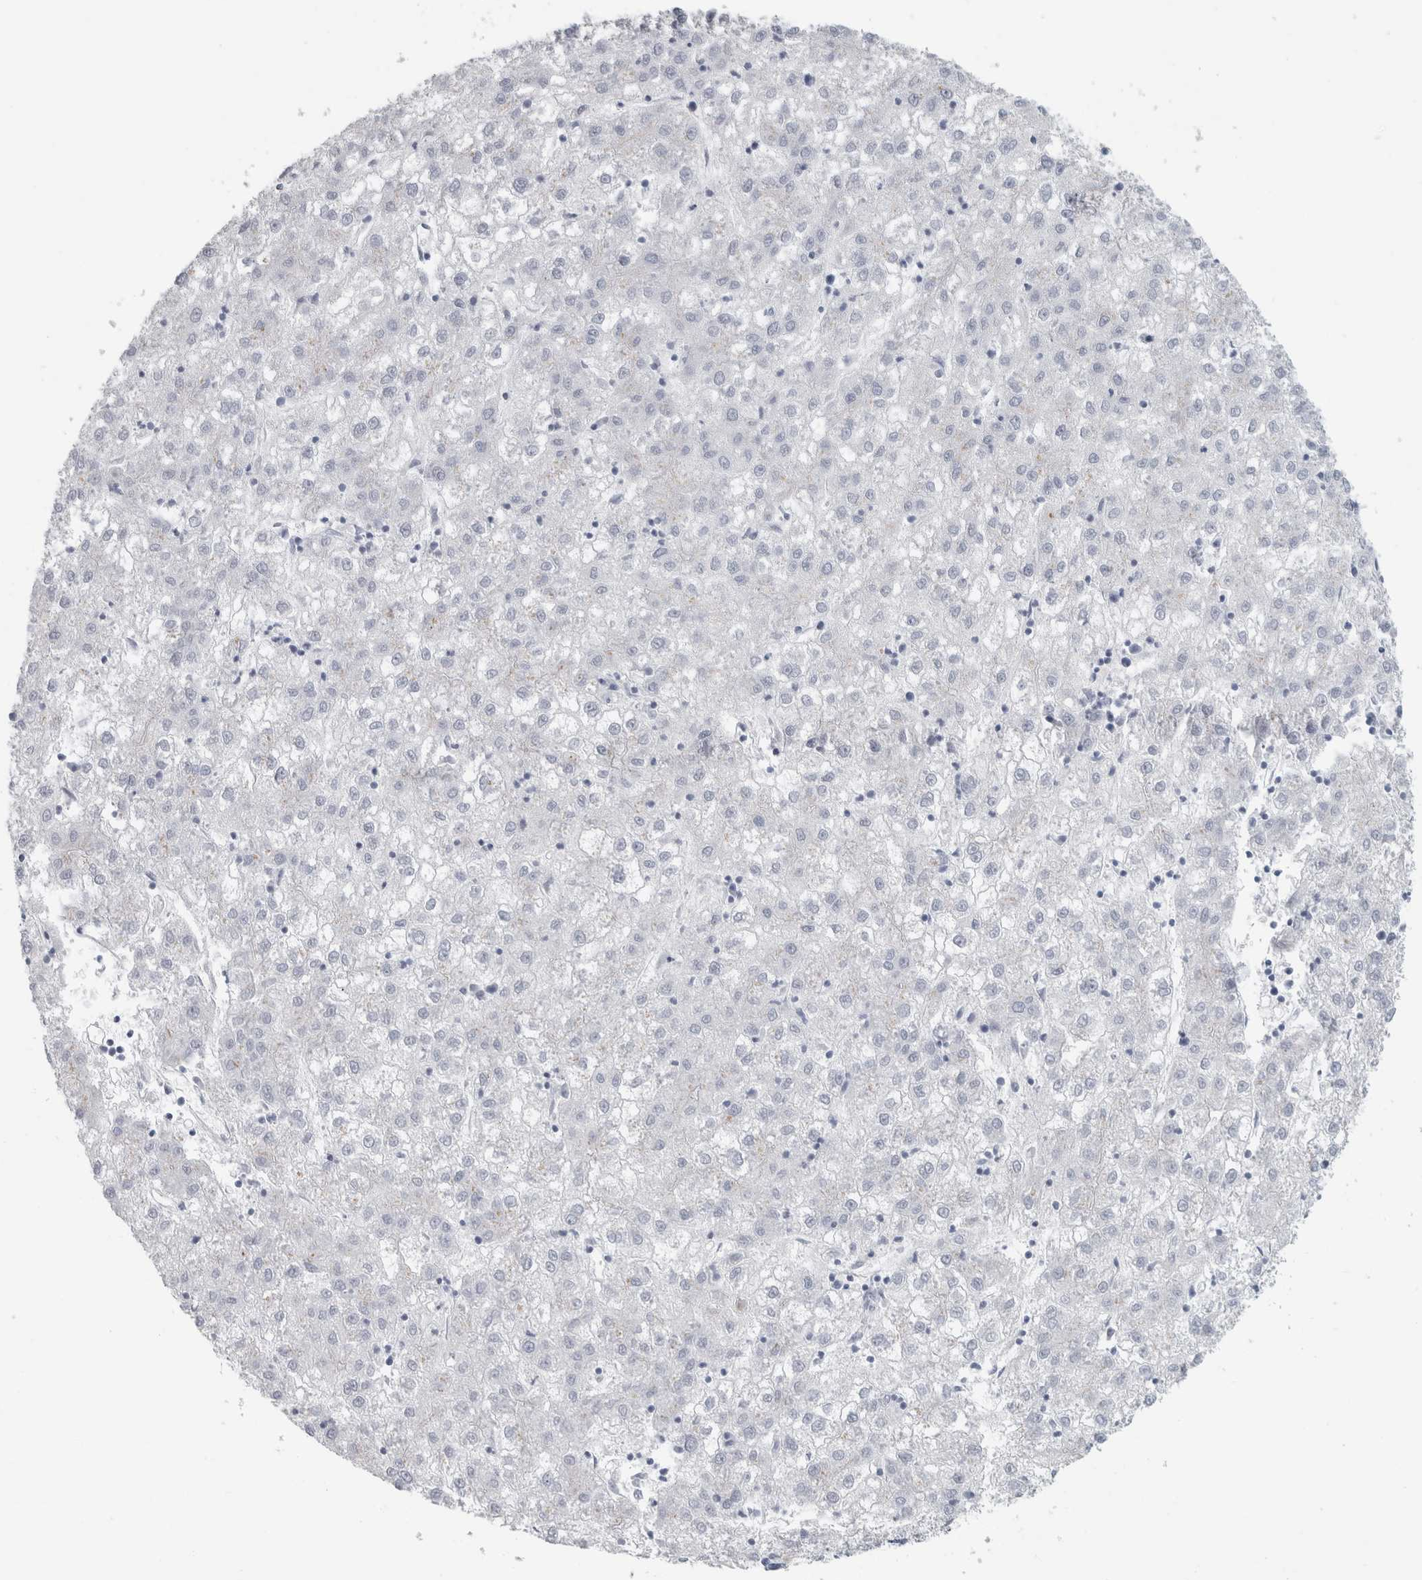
{"staining": {"intensity": "negative", "quantity": "none", "location": "none"}, "tissue": "liver cancer", "cell_type": "Tumor cells", "image_type": "cancer", "snomed": [{"axis": "morphology", "description": "Carcinoma, Hepatocellular, NOS"}, {"axis": "topography", "description": "Liver"}], "caption": "This is an IHC histopathology image of human liver cancer (hepatocellular carcinoma). There is no staining in tumor cells.", "gene": "CPE", "patient": {"sex": "male", "age": 72}}